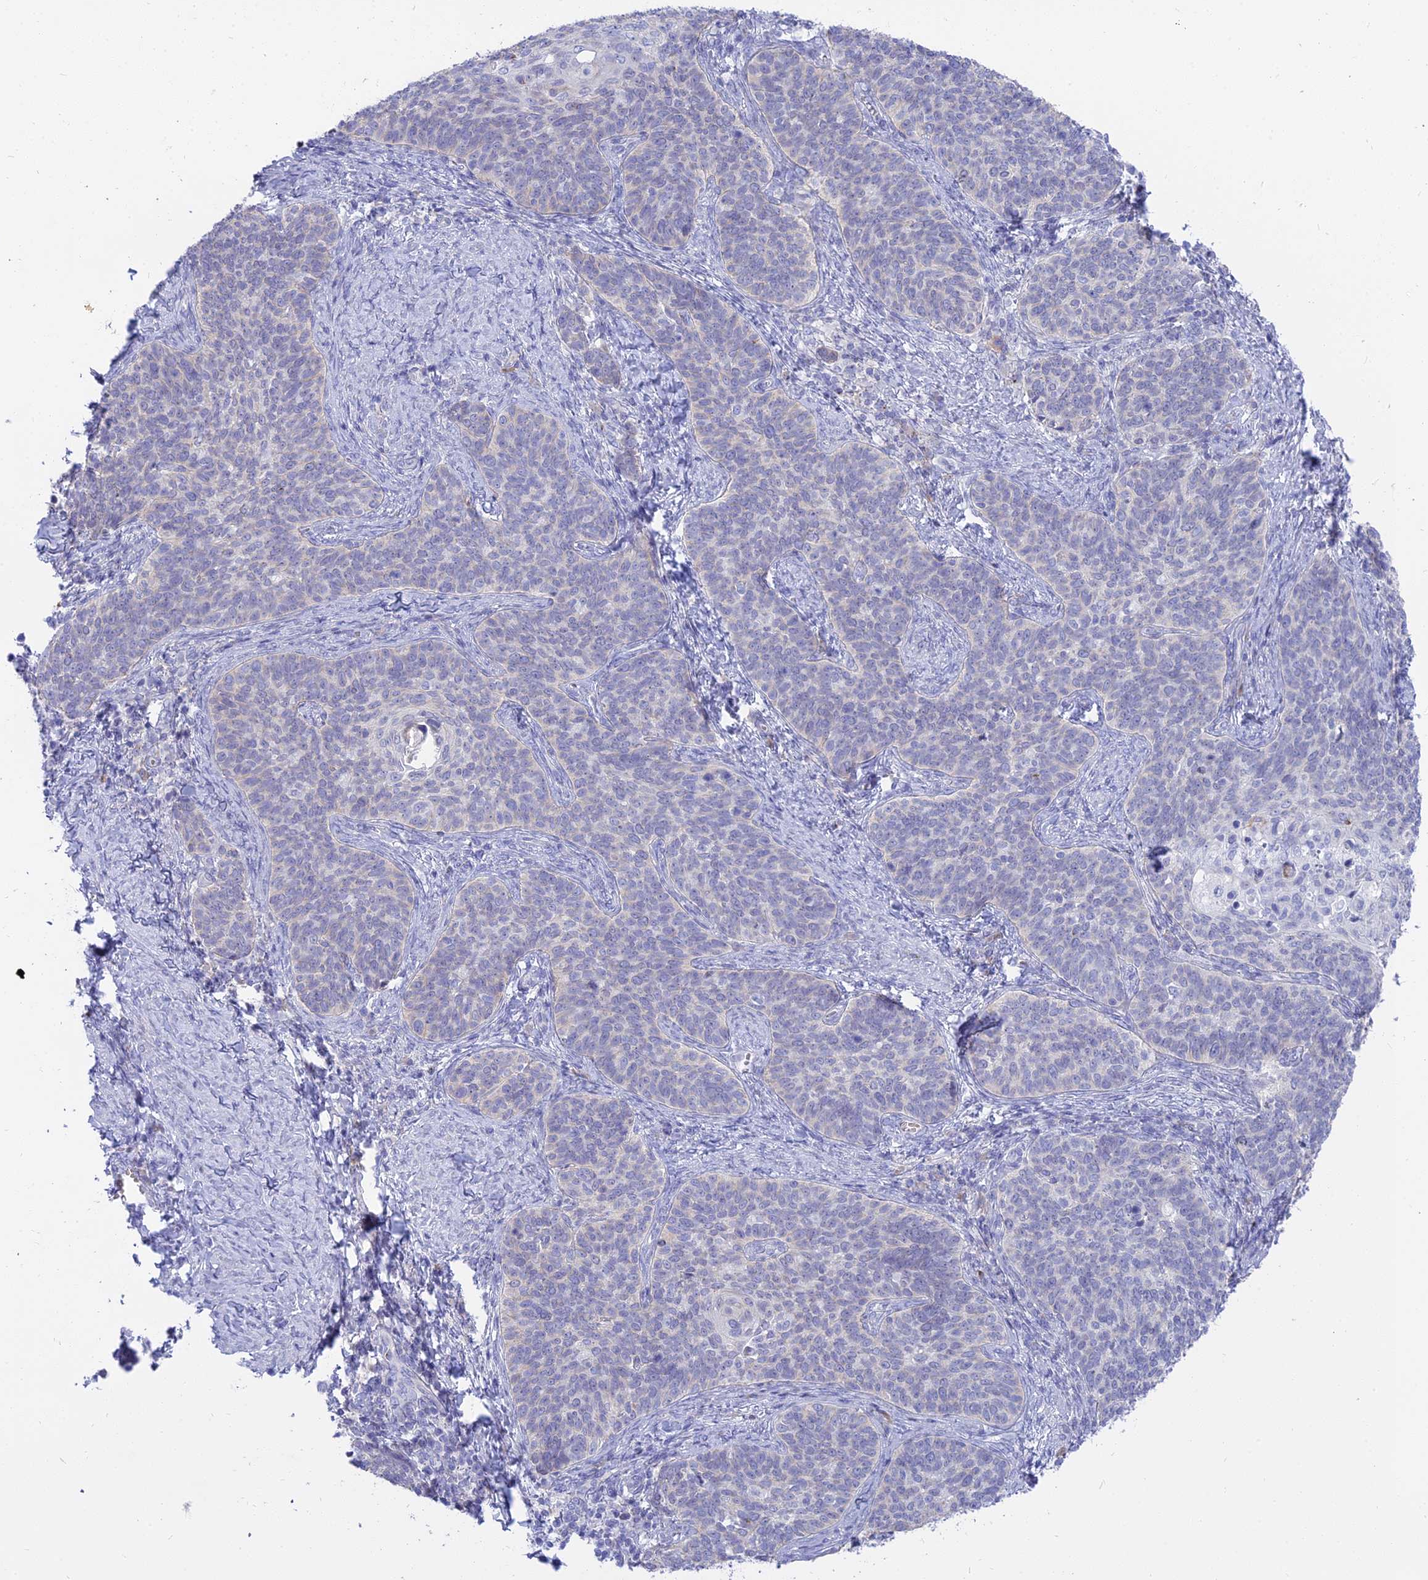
{"staining": {"intensity": "negative", "quantity": "none", "location": "none"}, "tissue": "cervical cancer", "cell_type": "Tumor cells", "image_type": "cancer", "snomed": [{"axis": "morphology", "description": "Normal tissue, NOS"}, {"axis": "morphology", "description": "Squamous cell carcinoma, NOS"}, {"axis": "topography", "description": "Cervix"}], "caption": "A high-resolution photomicrograph shows immunohistochemistry staining of cervical cancer (squamous cell carcinoma), which exhibits no significant expression in tumor cells.", "gene": "MBD3L1", "patient": {"sex": "female", "age": 39}}